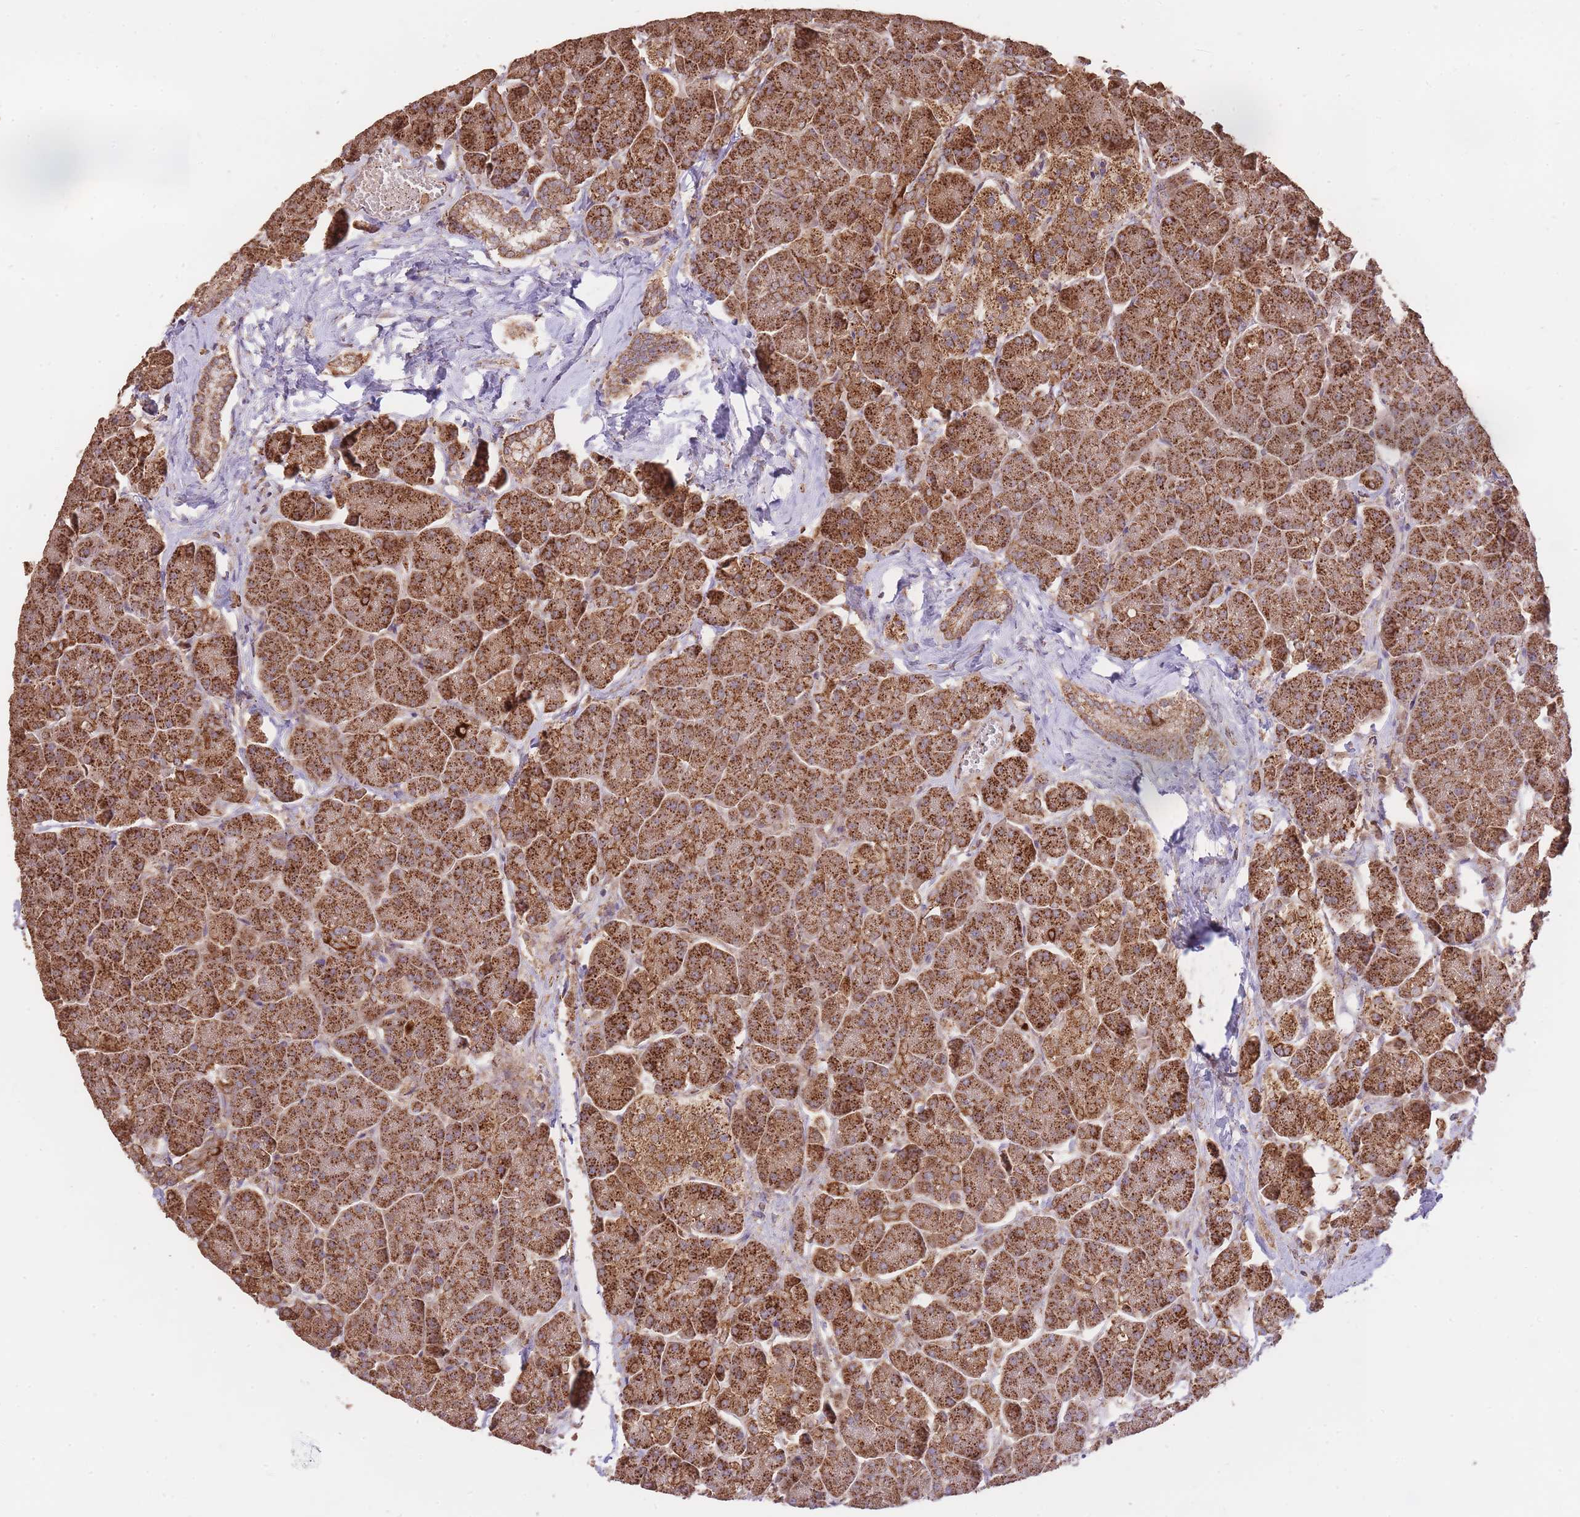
{"staining": {"intensity": "strong", "quantity": ">75%", "location": "cytoplasmic/membranous"}, "tissue": "pancreas", "cell_type": "Exocrine glandular cells", "image_type": "normal", "snomed": [{"axis": "morphology", "description": "Normal tissue, NOS"}, {"axis": "topography", "description": "Pancreas"}, {"axis": "topography", "description": "Peripheral nerve tissue"}], "caption": "Protein analysis of normal pancreas demonstrates strong cytoplasmic/membranous staining in approximately >75% of exocrine glandular cells.", "gene": "PREP", "patient": {"sex": "male", "age": 54}}